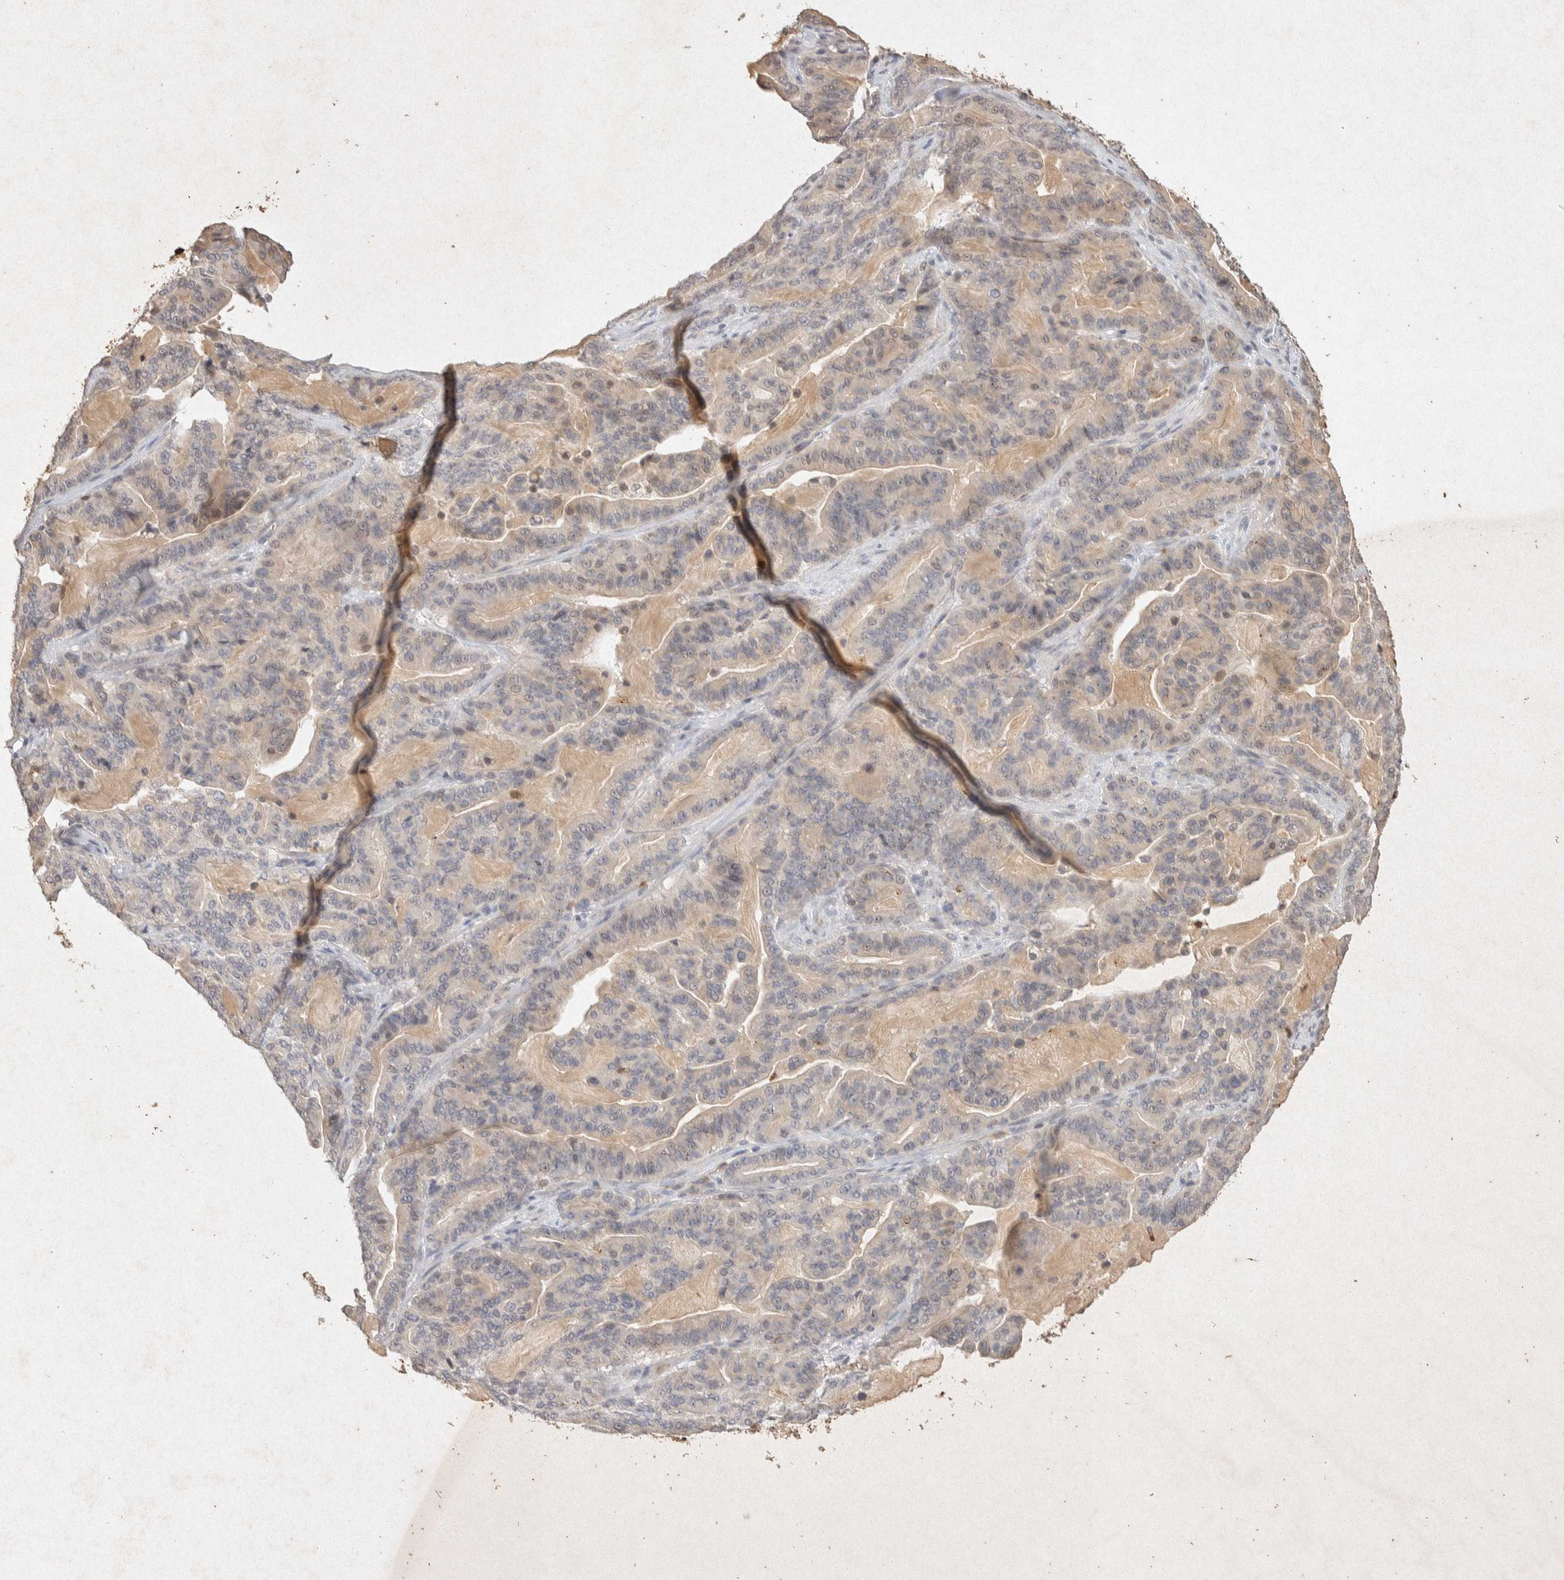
{"staining": {"intensity": "weak", "quantity": "25%-75%", "location": "cytoplasmic/membranous"}, "tissue": "pancreatic cancer", "cell_type": "Tumor cells", "image_type": "cancer", "snomed": [{"axis": "morphology", "description": "Adenocarcinoma, NOS"}, {"axis": "topography", "description": "Pancreas"}], "caption": "Pancreatic cancer (adenocarcinoma) tissue exhibits weak cytoplasmic/membranous expression in approximately 25%-75% of tumor cells, visualized by immunohistochemistry. The staining was performed using DAB to visualize the protein expression in brown, while the nuclei were stained in blue with hematoxylin (Magnification: 20x).", "gene": "RAC2", "patient": {"sex": "male", "age": 63}}